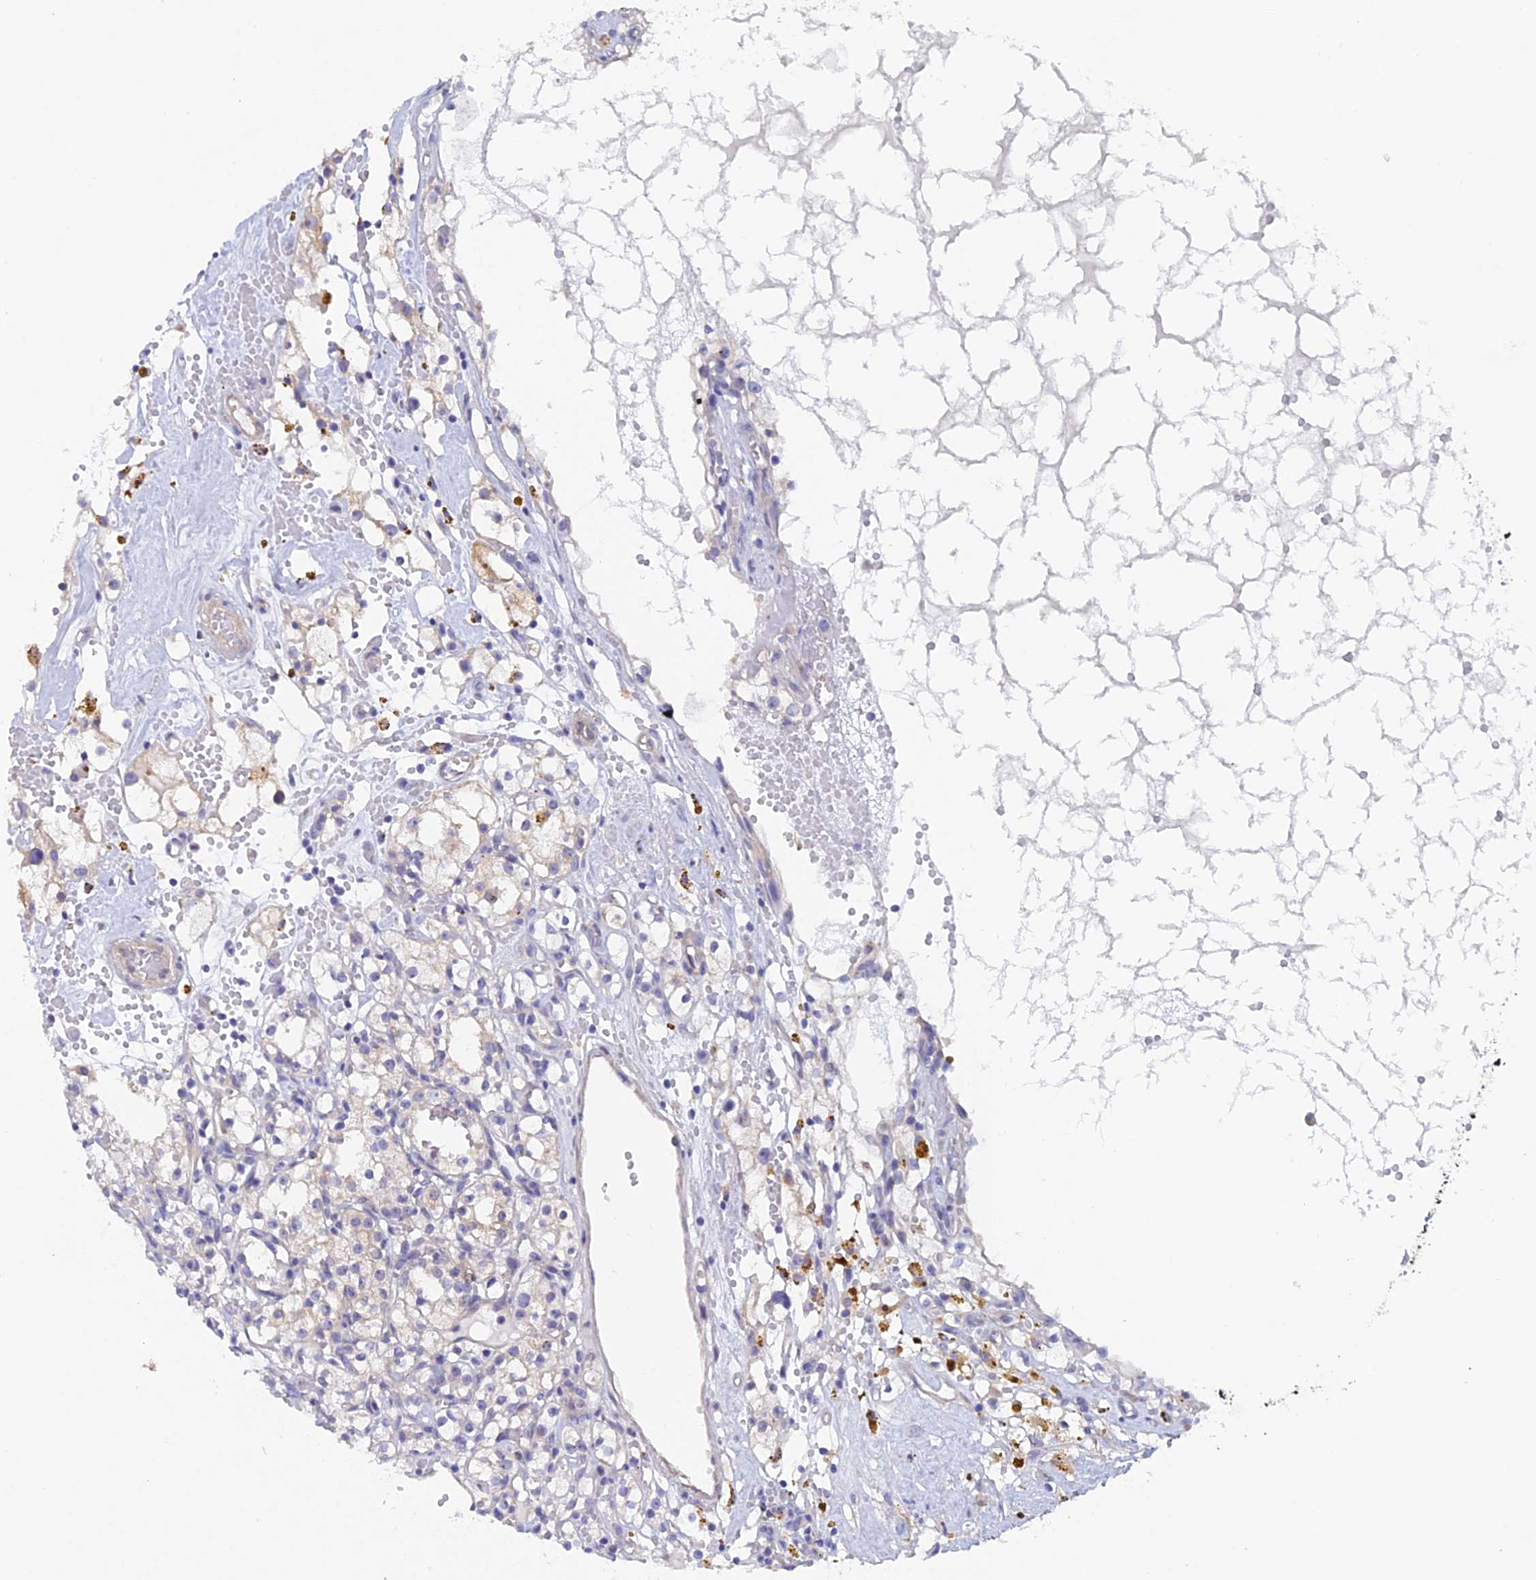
{"staining": {"intensity": "negative", "quantity": "none", "location": "none"}, "tissue": "renal cancer", "cell_type": "Tumor cells", "image_type": "cancer", "snomed": [{"axis": "morphology", "description": "Adenocarcinoma, NOS"}, {"axis": "topography", "description": "Kidney"}], "caption": "This histopathology image is of adenocarcinoma (renal) stained with immunohistochemistry (IHC) to label a protein in brown with the nuclei are counter-stained blue. There is no positivity in tumor cells. (Stains: DAB (3,3'-diaminobenzidine) immunohistochemistry (IHC) with hematoxylin counter stain, Microscopy: brightfield microscopy at high magnification).", "gene": "FZR1", "patient": {"sex": "male", "age": 56}}